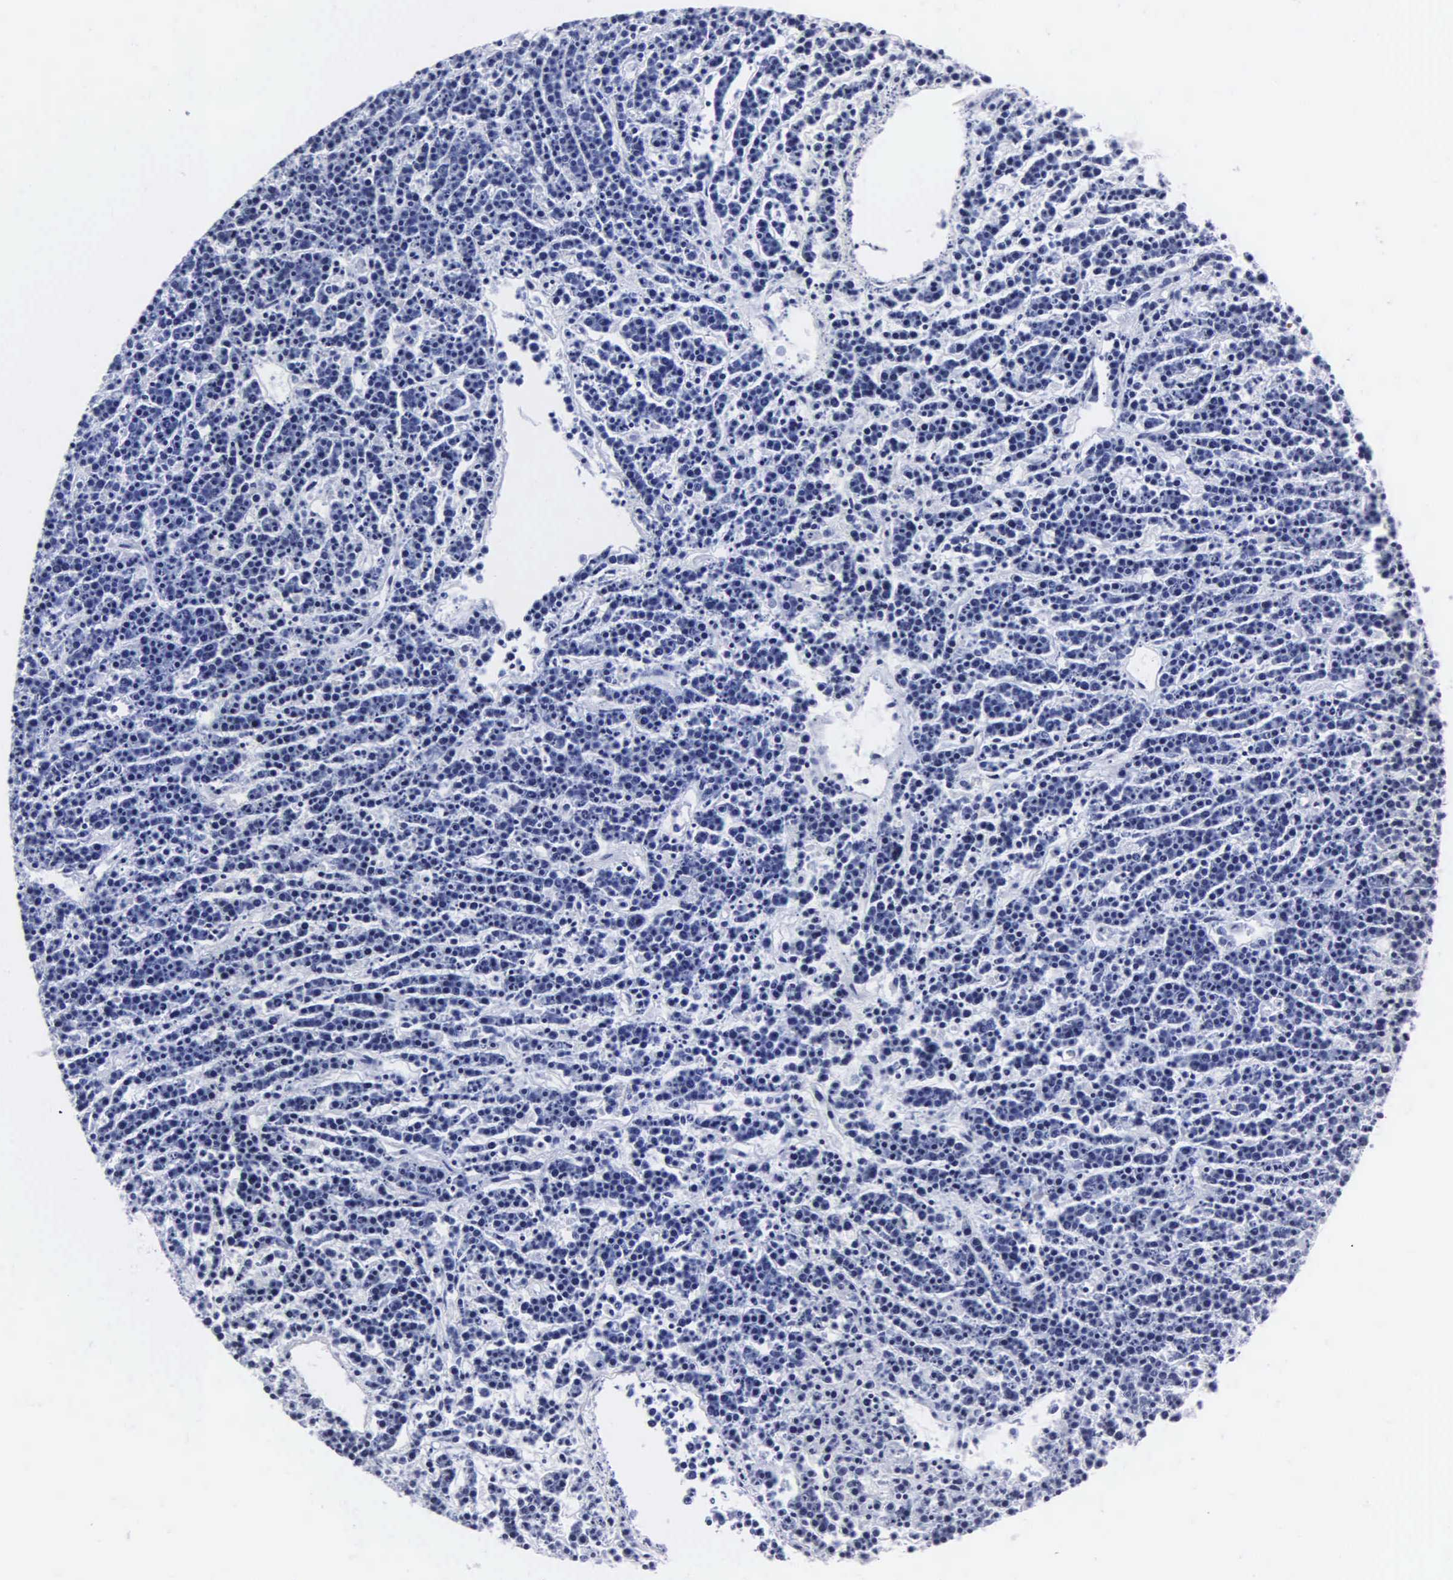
{"staining": {"intensity": "negative", "quantity": "none", "location": "none"}, "tissue": "lymphoma", "cell_type": "Tumor cells", "image_type": "cancer", "snomed": [{"axis": "morphology", "description": "Malignant lymphoma, non-Hodgkin's type, High grade"}, {"axis": "topography", "description": "Ovary"}], "caption": "The micrograph shows no staining of tumor cells in lymphoma.", "gene": "MB", "patient": {"sex": "female", "age": 56}}